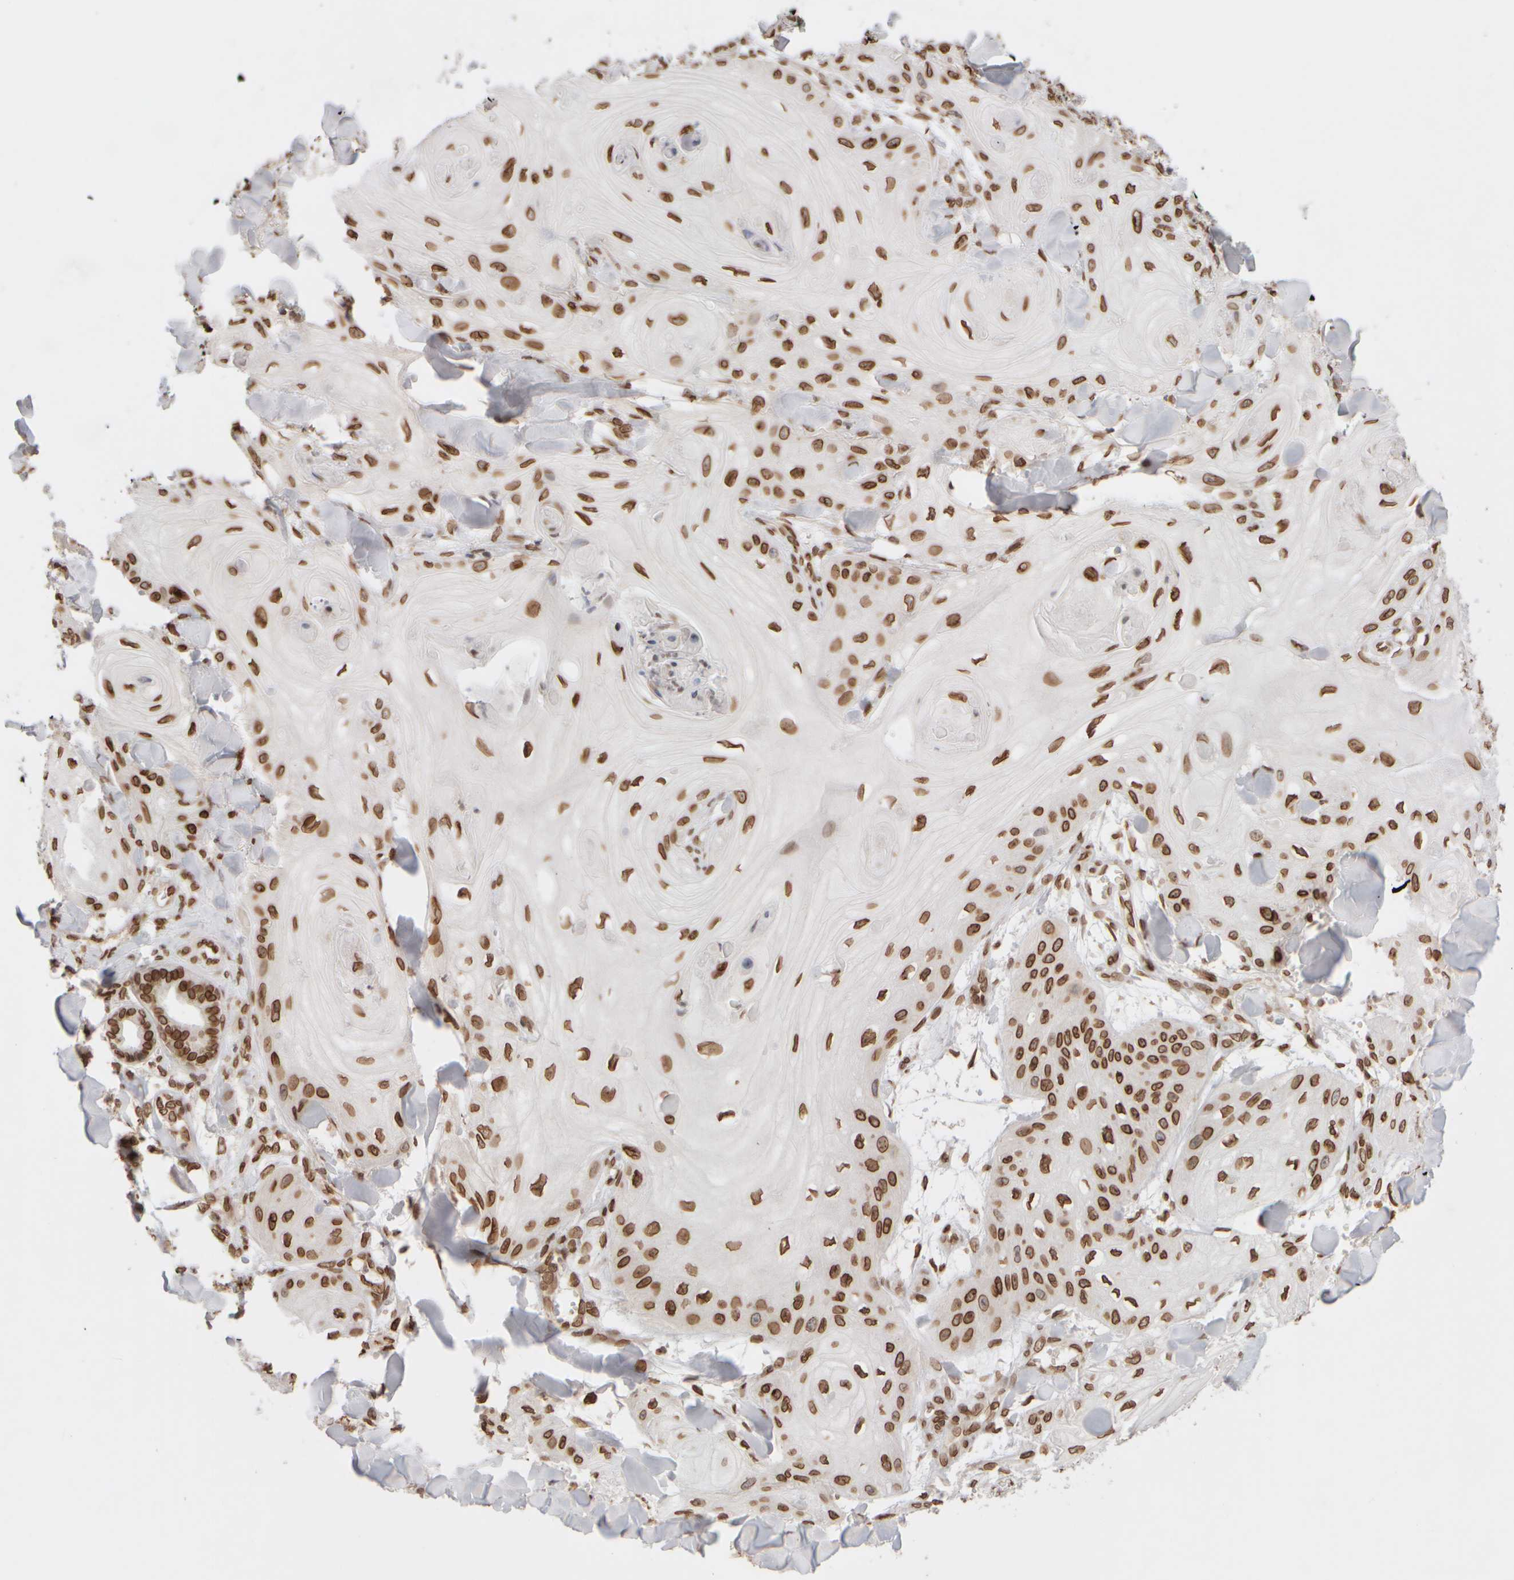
{"staining": {"intensity": "strong", "quantity": ">75%", "location": "cytoplasmic/membranous,nuclear"}, "tissue": "skin cancer", "cell_type": "Tumor cells", "image_type": "cancer", "snomed": [{"axis": "morphology", "description": "Squamous cell carcinoma, NOS"}, {"axis": "topography", "description": "Skin"}], "caption": "The histopathology image exhibits staining of skin cancer, revealing strong cytoplasmic/membranous and nuclear protein expression (brown color) within tumor cells. (IHC, brightfield microscopy, high magnification).", "gene": "ZC3HC1", "patient": {"sex": "male", "age": 74}}